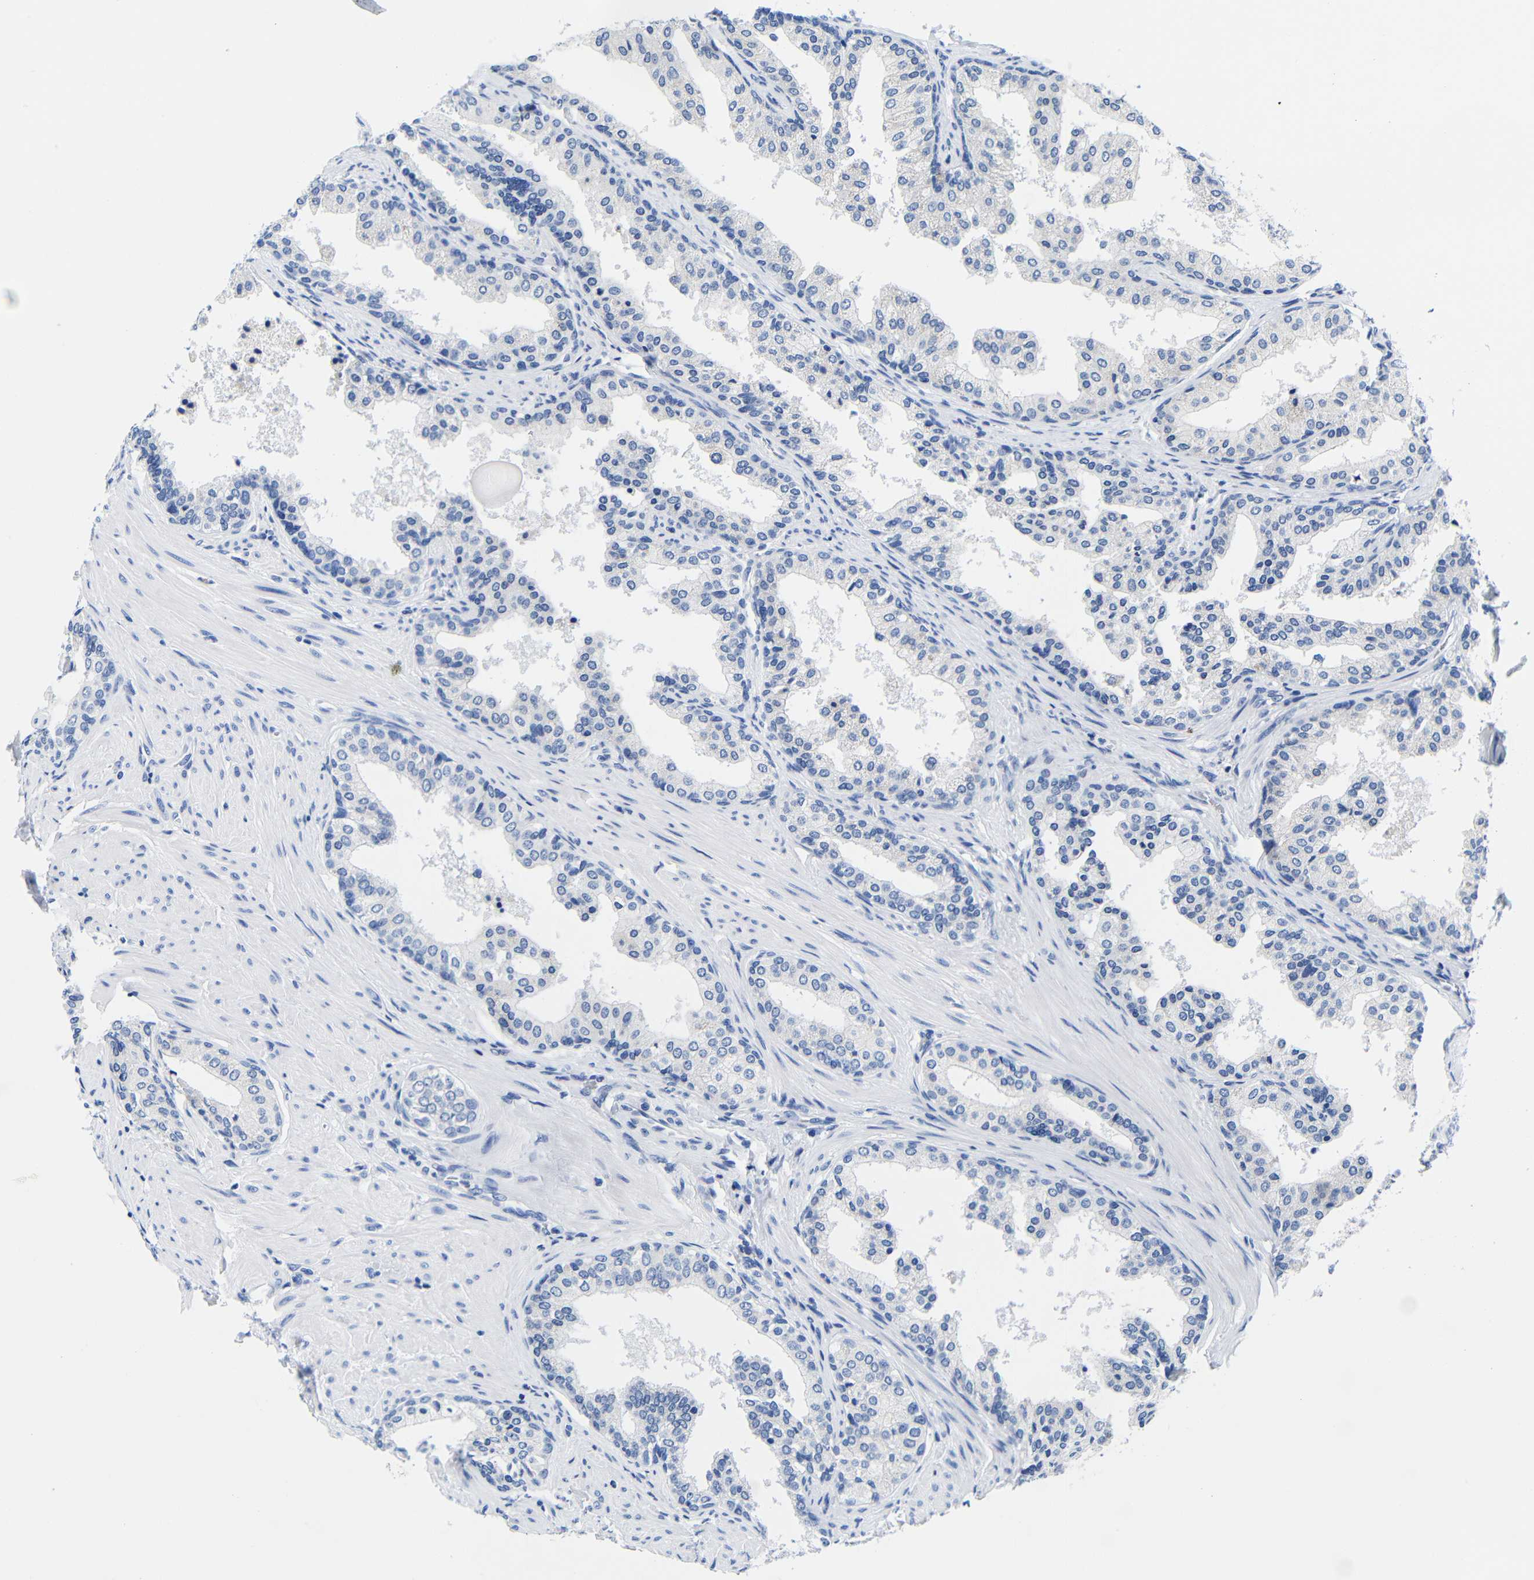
{"staining": {"intensity": "negative", "quantity": "none", "location": "none"}, "tissue": "prostate cancer", "cell_type": "Tumor cells", "image_type": "cancer", "snomed": [{"axis": "morphology", "description": "Adenocarcinoma, Low grade"}, {"axis": "topography", "description": "Prostate"}], "caption": "Immunohistochemical staining of human prostate low-grade adenocarcinoma shows no significant positivity in tumor cells.", "gene": "CLEC4G", "patient": {"sex": "male", "age": 60}}